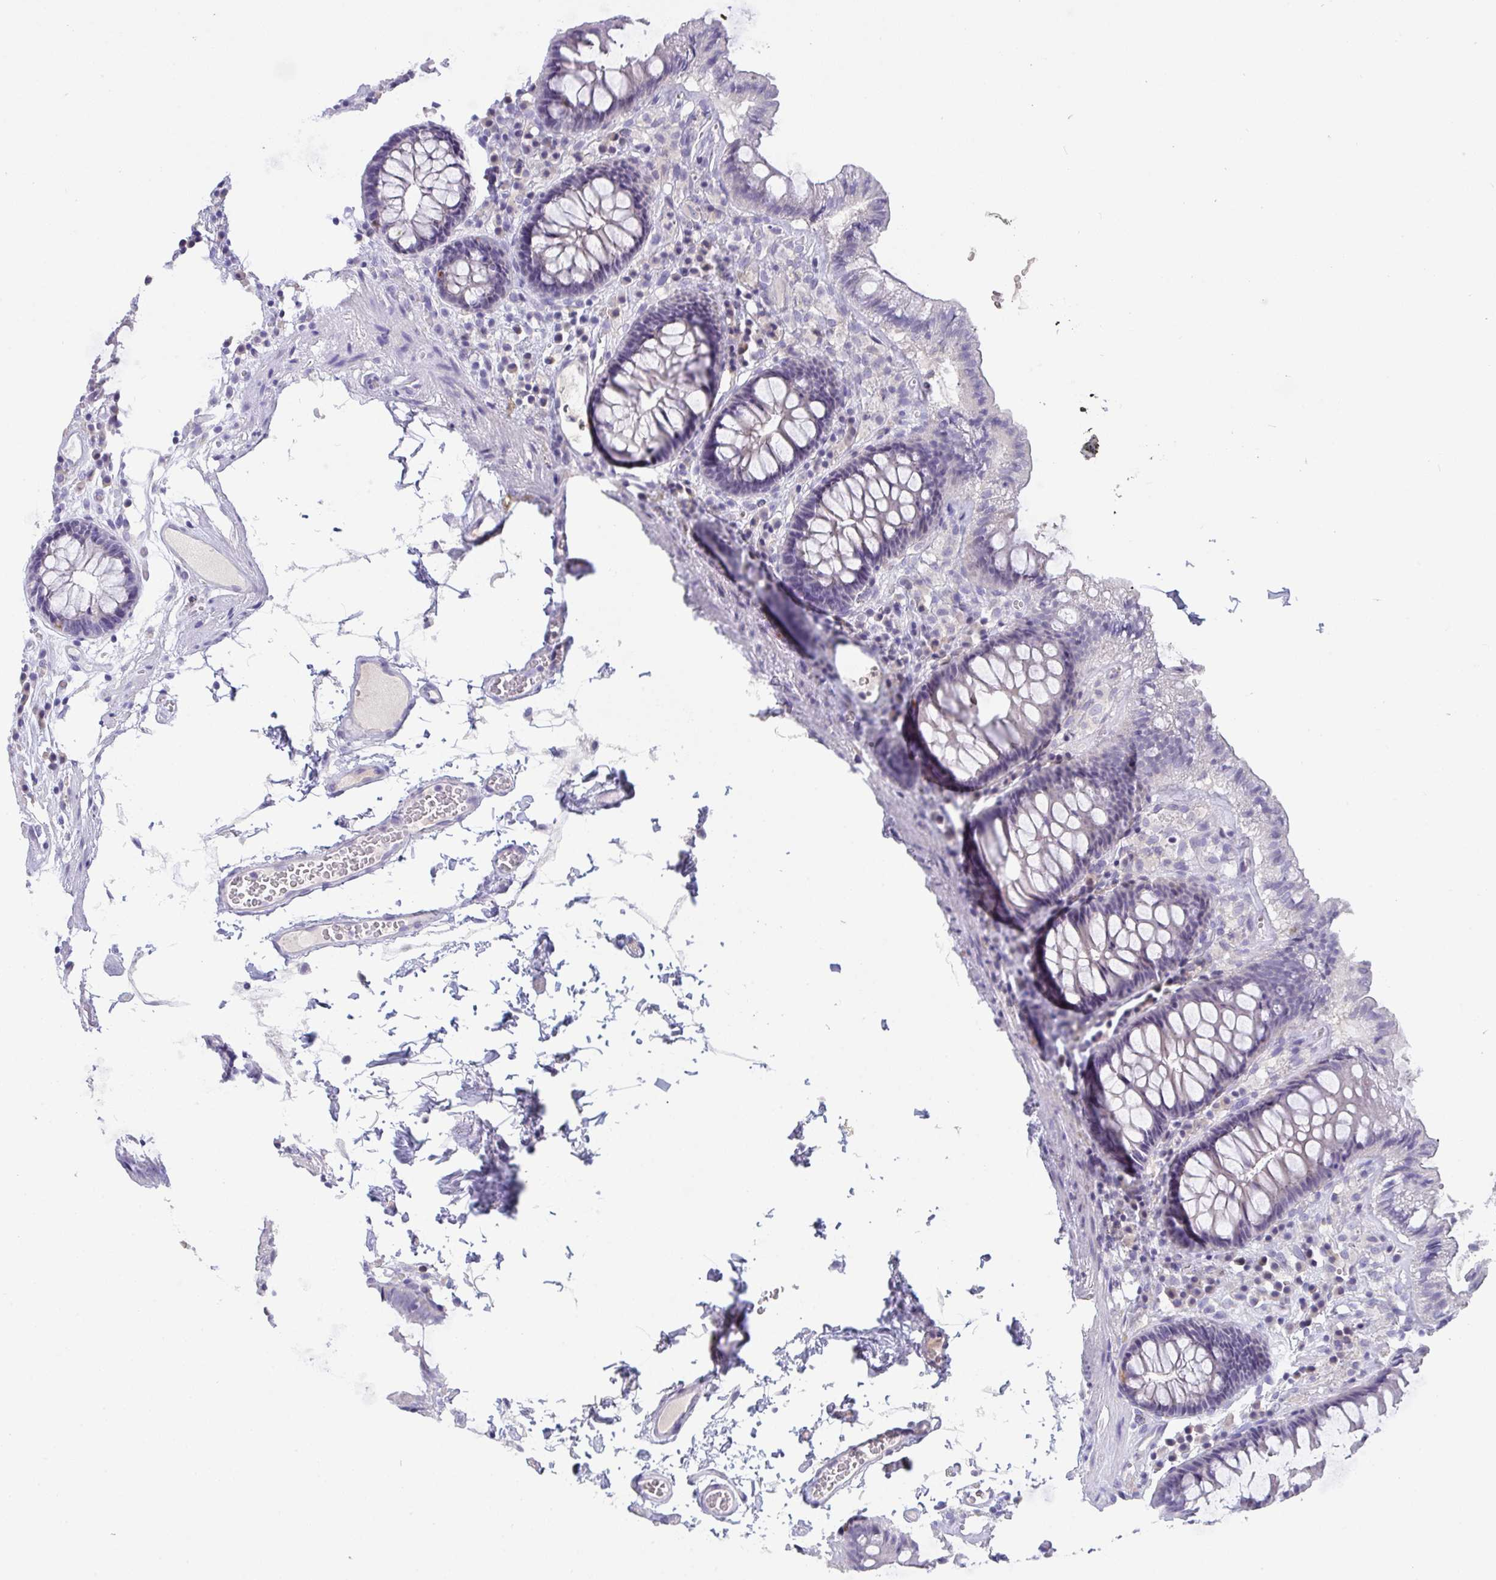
{"staining": {"intensity": "negative", "quantity": "none", "location": "none"}, "tissue": "colon", "cell_type": "Endothelial cells", "image_type": "normal", "snomed": [{"axis": "morphology", "description": "Normal tissue, NOS"}, {"axis": "topography", "description": "Colon"}, {"axis": "topography", "description": "Peripheral nerve tissue"}], "caption": "IHC photomicrograph of unremarkable colon: human colon stained with DAB reveals no significant protein expression in endothelial cells.", "gene": "SEMA6B", "patient": {"sex": "male", "age": 84}}